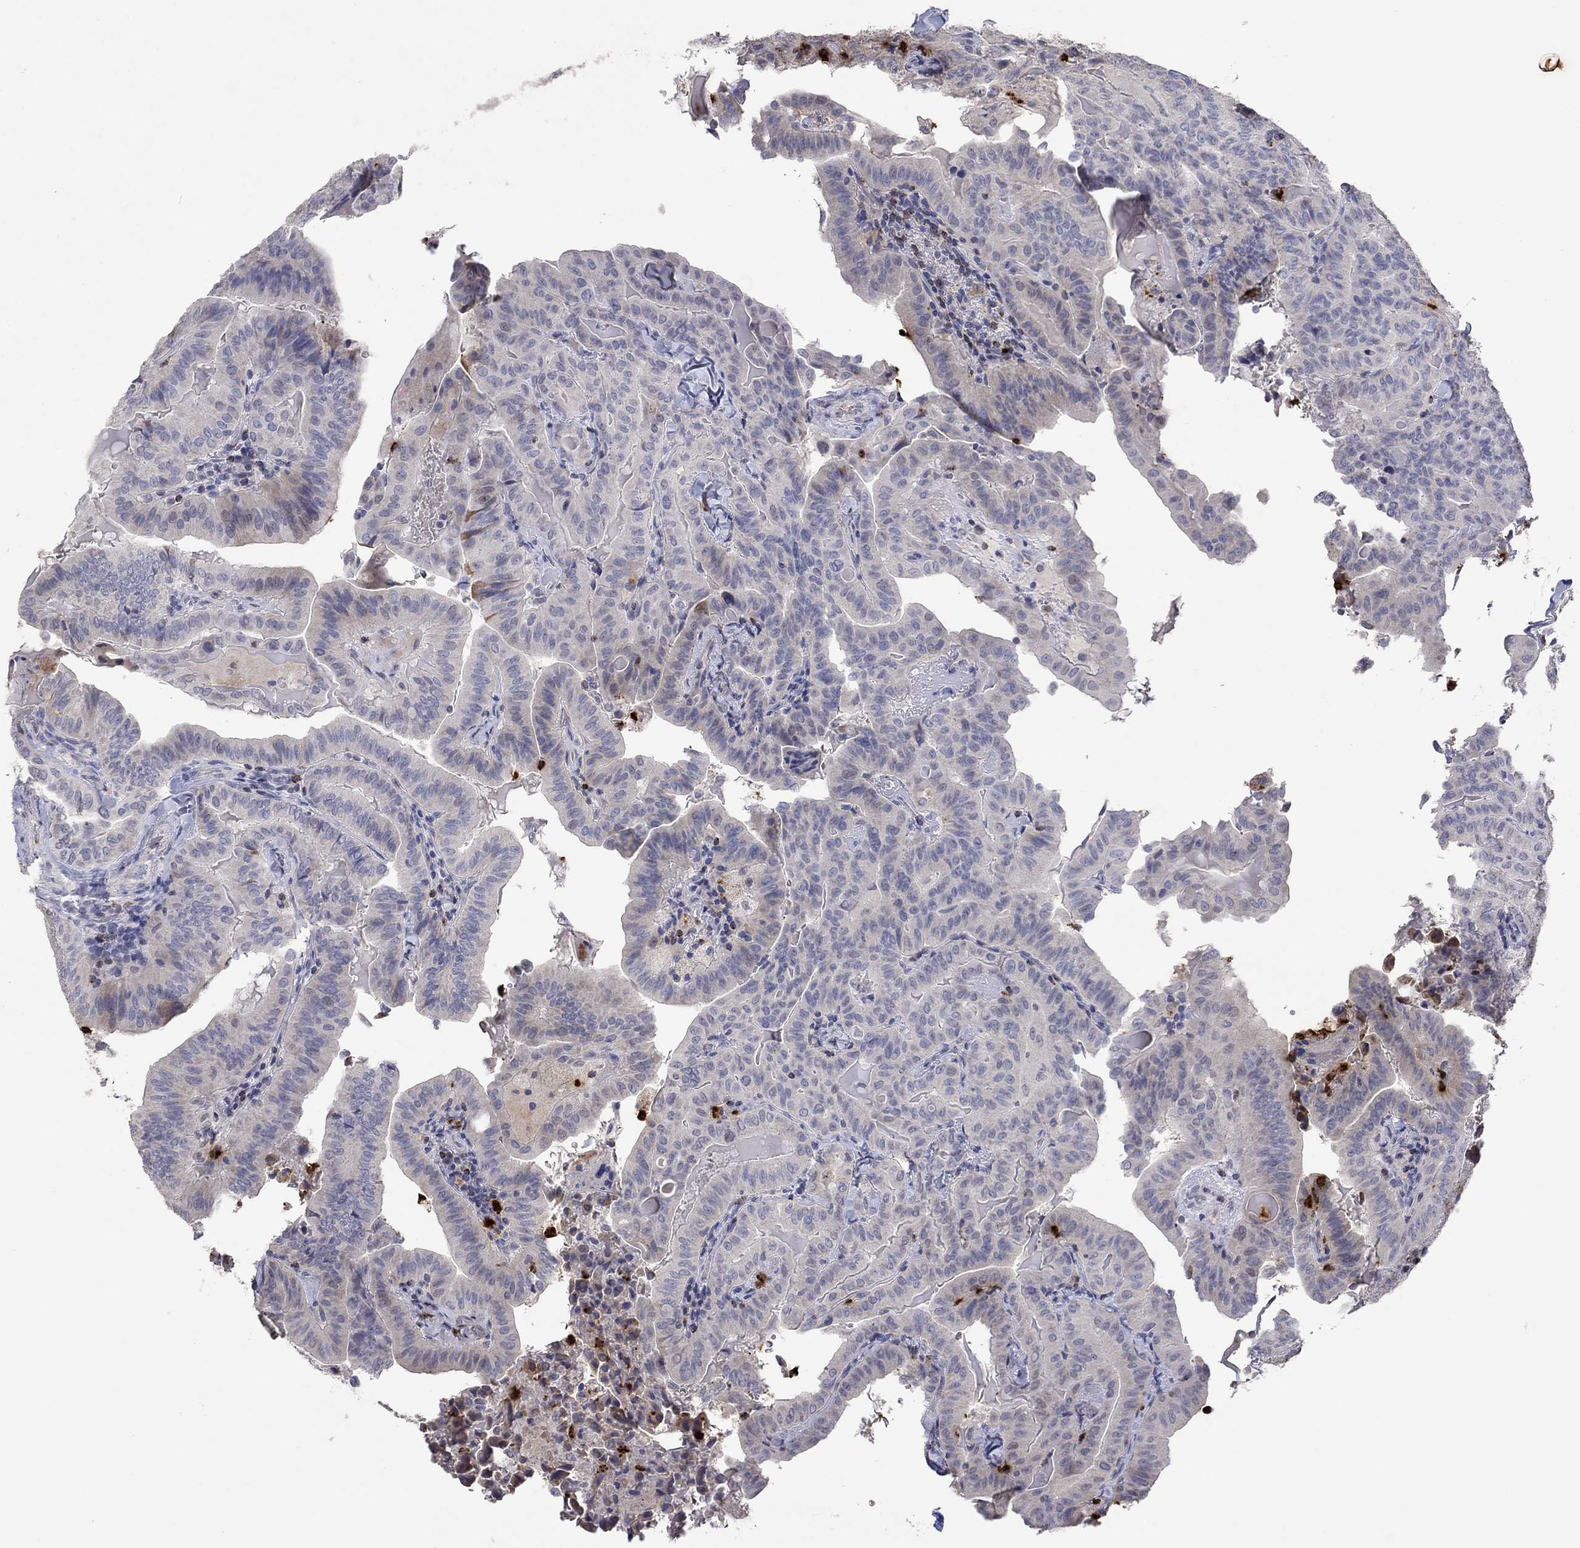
{"staining": {"intensity": "negative", "quantity": "none", "location": "none"}, "tissue": "thyroid cancer", "cell_type": "Tumor cells", "image_type": "cancer", "snomed": [{"axis": "morphology", "description": "Papillary adenocarcinoma, NOS"}, {"axis": "topography", "description": "Thyroid gland"}], "caption": "A high-resolution histopathology image shows immunohistochemistry staining of thyroid cancer, which demonstrates no significant positivity in tumor cells. The staining is performed using DAB (3,3'-diaminobenzidine) brown chromogen with nuclei counter-stained in using hematoxylin.", "gene": "CCL5", "patient": {"sex": "female", "age": 68}}